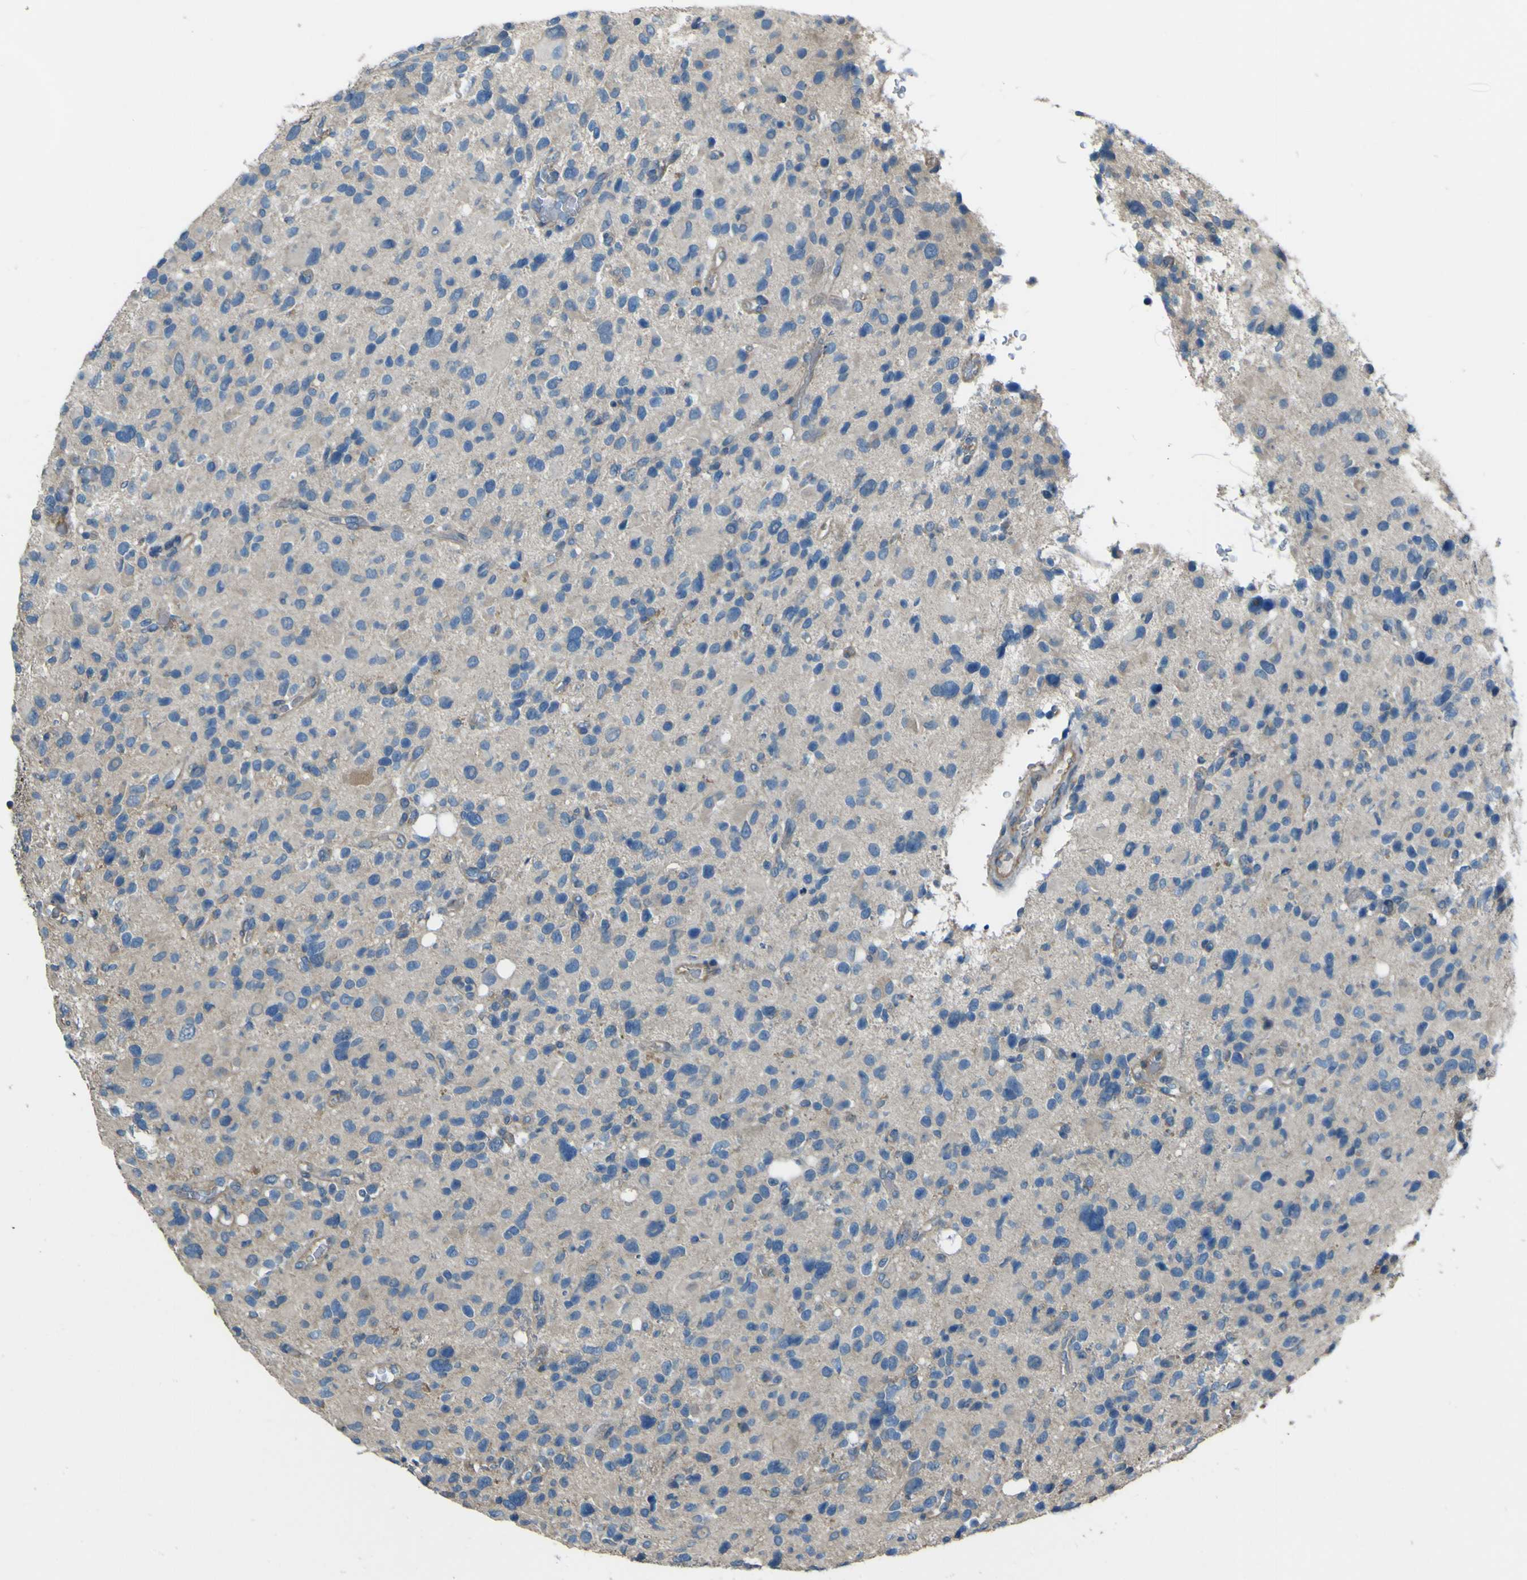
{"staining": {"intensity": "negative", "quantity": "none", "location": "none"}, "tissue": "glioma", "cell_type": "Tumor cells", "image_type": "cancer", "snomed": [{"axis": "morphology", "description": "Glioma, malignant, High grade"}, {"axis": "topography", "description": "Brain"}], "caption": "Malignant glioma (high-grade) was stained to show a protein in brown. There is no significant expression in tumor cells.", "gene": "NAALADL2", "patient": {"sex": "male", "age": 48}}